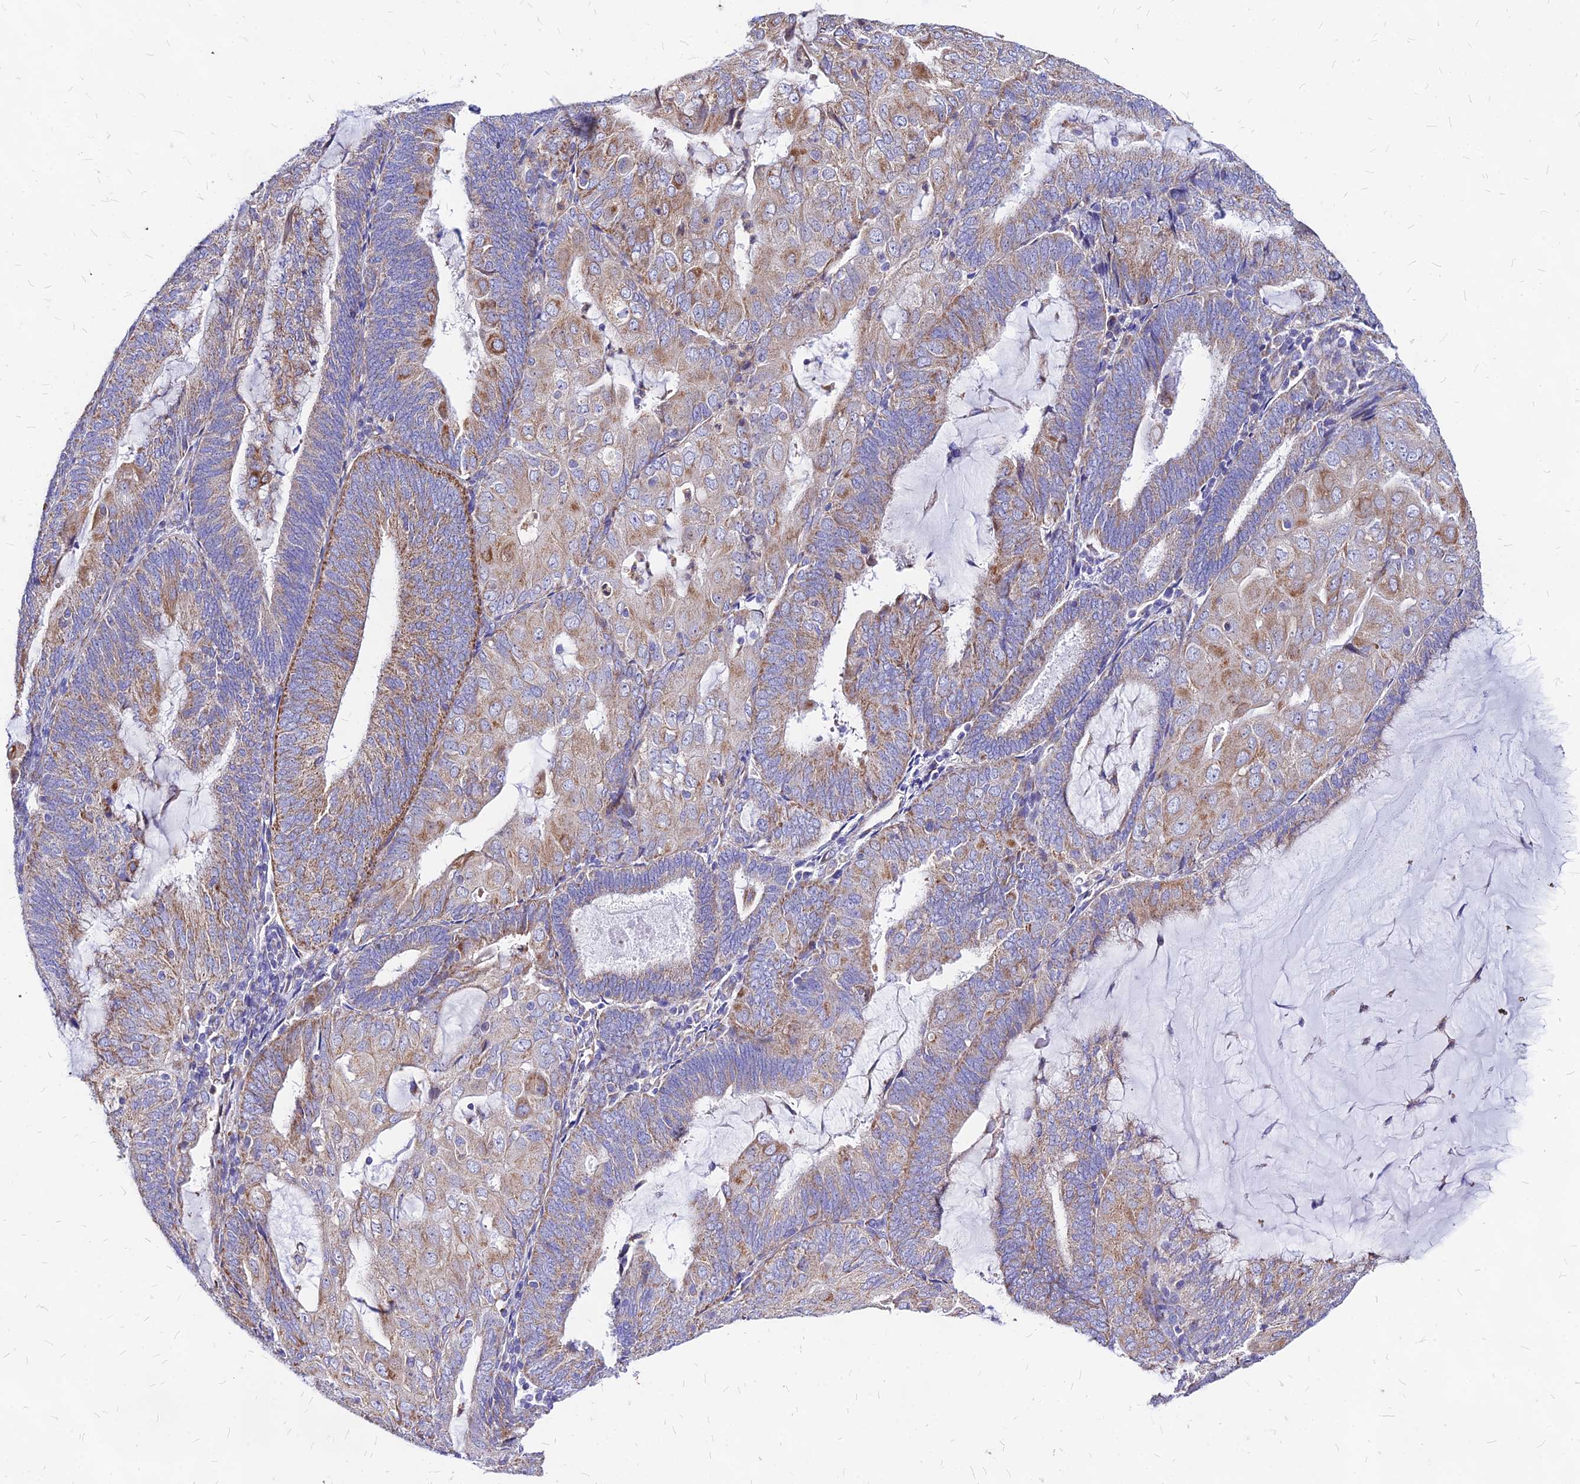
{"staining": {"intensity": "moderate", "quantity": "25%-75%", "location": "cytoplasmic/membranous"}, "tissue": "endometrial cancer", "cell_type": "Tumor cells", "image_type": "cancer", "snomed": [{"axis": "morphology", "description": "Adenocarcinoma, NOS"}, {"axis": "topography", "description": "Endometrium"}], "caption": "Immunohistochemistry image of neoplastic tissue: human endometrial cancer stained using immunohistochemistry exhibits medium levels of moderate protein expression localized specifically in the cytoplasmic/membranous of tumor cells, appearing as a cytoplasmic/membranous brown color.", "gene": "MRPL3", "patient": {"sex": "female", "age": 81}}